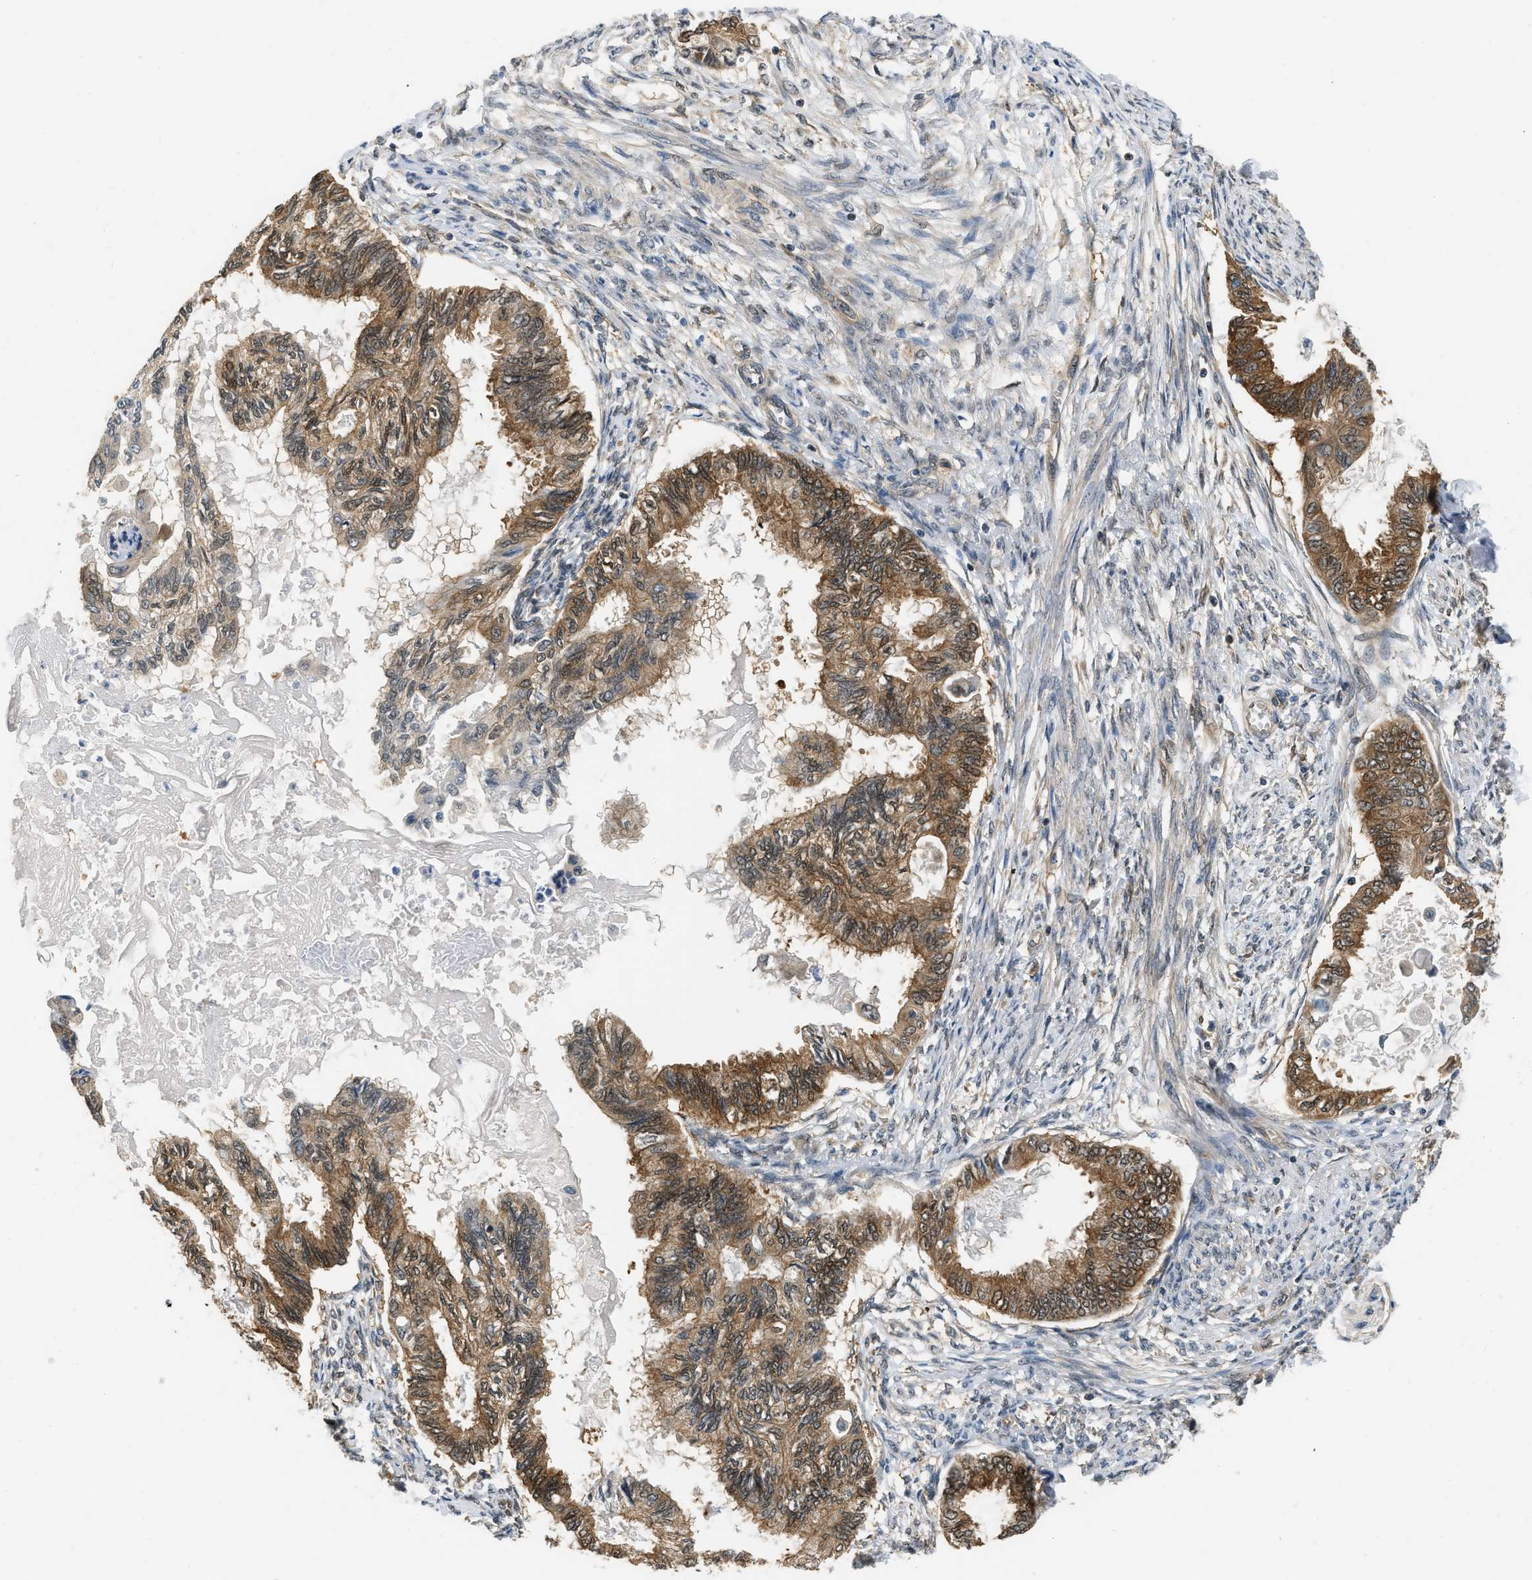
{"staining": {"intensity": "moderate", "quantity": ">75%", "location": "cytoplasmic/membranous,nuclear"}, "tissue": "cervical cancer", "cell_type": "Tumor cells", "image_type": "cancer", "snomed": [{"axis": "morphology", "description": "Normal tissue, NOS"}, {"axis": "morphology", "description": "Adenocarcinoma, NOS"}, {"axis": "topography", "description": "Cervix"}, {"axis": "topography", "description": "Endometrium"}], "caption": "There is medium levels of moderate cytoplasmic/membranous and nuclear staining in tumor cells of cervical adenocarcinoma, as demonstrated by immunohistochemical staining (brown color).", "gene": "EIF4EBP2", "patient": {"sex": "female", "age": 86}}